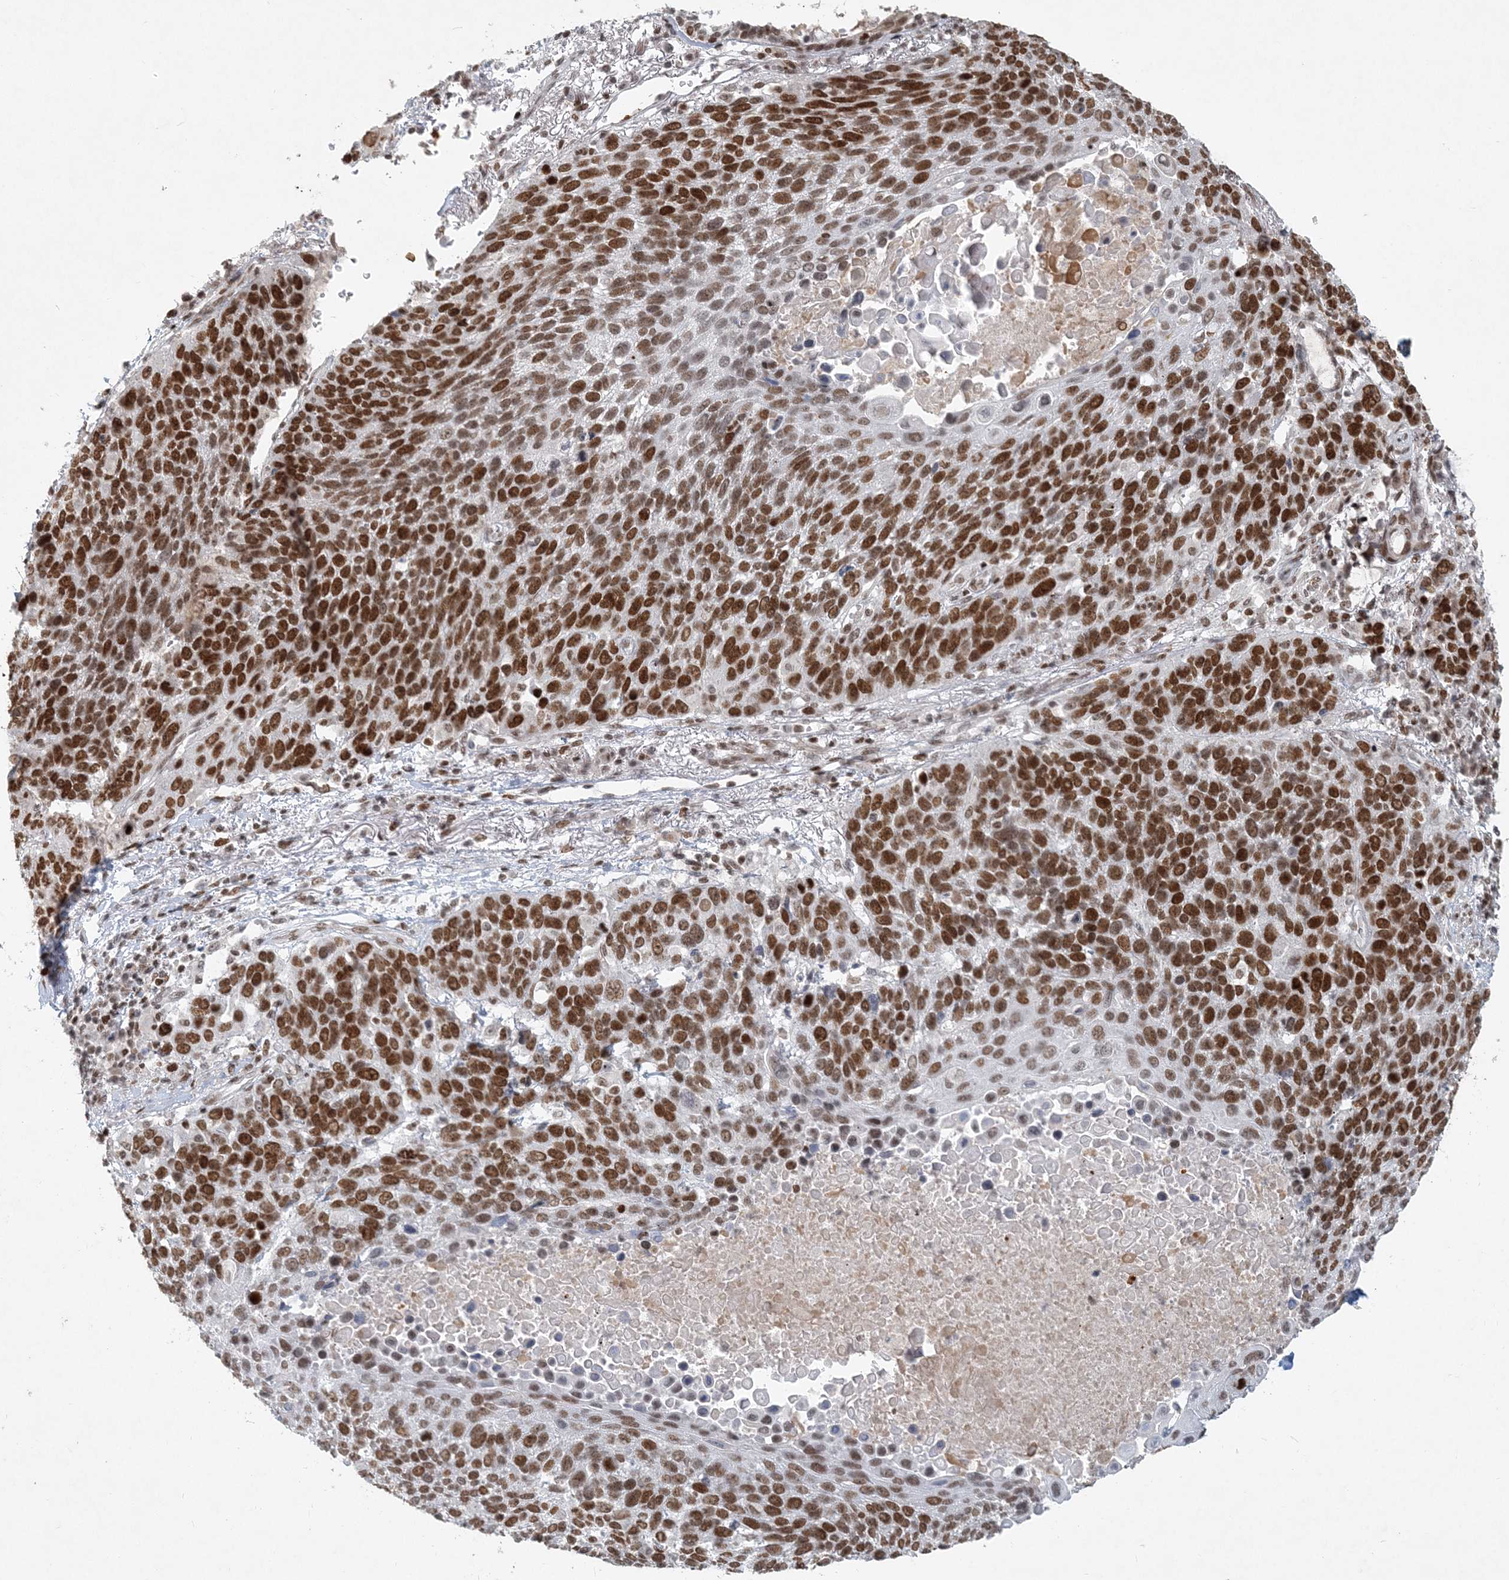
{"staining": {"intensity": "strong", "quantity": "25%-75%", "location": "nuclear"}, "tissue": "lung cancer", "cell_type": "Tumor cells", "image_type": "cancer", "snomed": [{"axis": "morphology", "description": "Squamous cell carcinoma, NOS"}, {"axis": "topography", "description": "Lung"}], "caption": "There is high levels of strong nuclear expression in tumor cells of lung squamous cell carcinoma, as demonstrated by immunohistochemical staining (brown color).", "gene": "BAZ1B", "patient": {"sex": "male", "age": 66}}